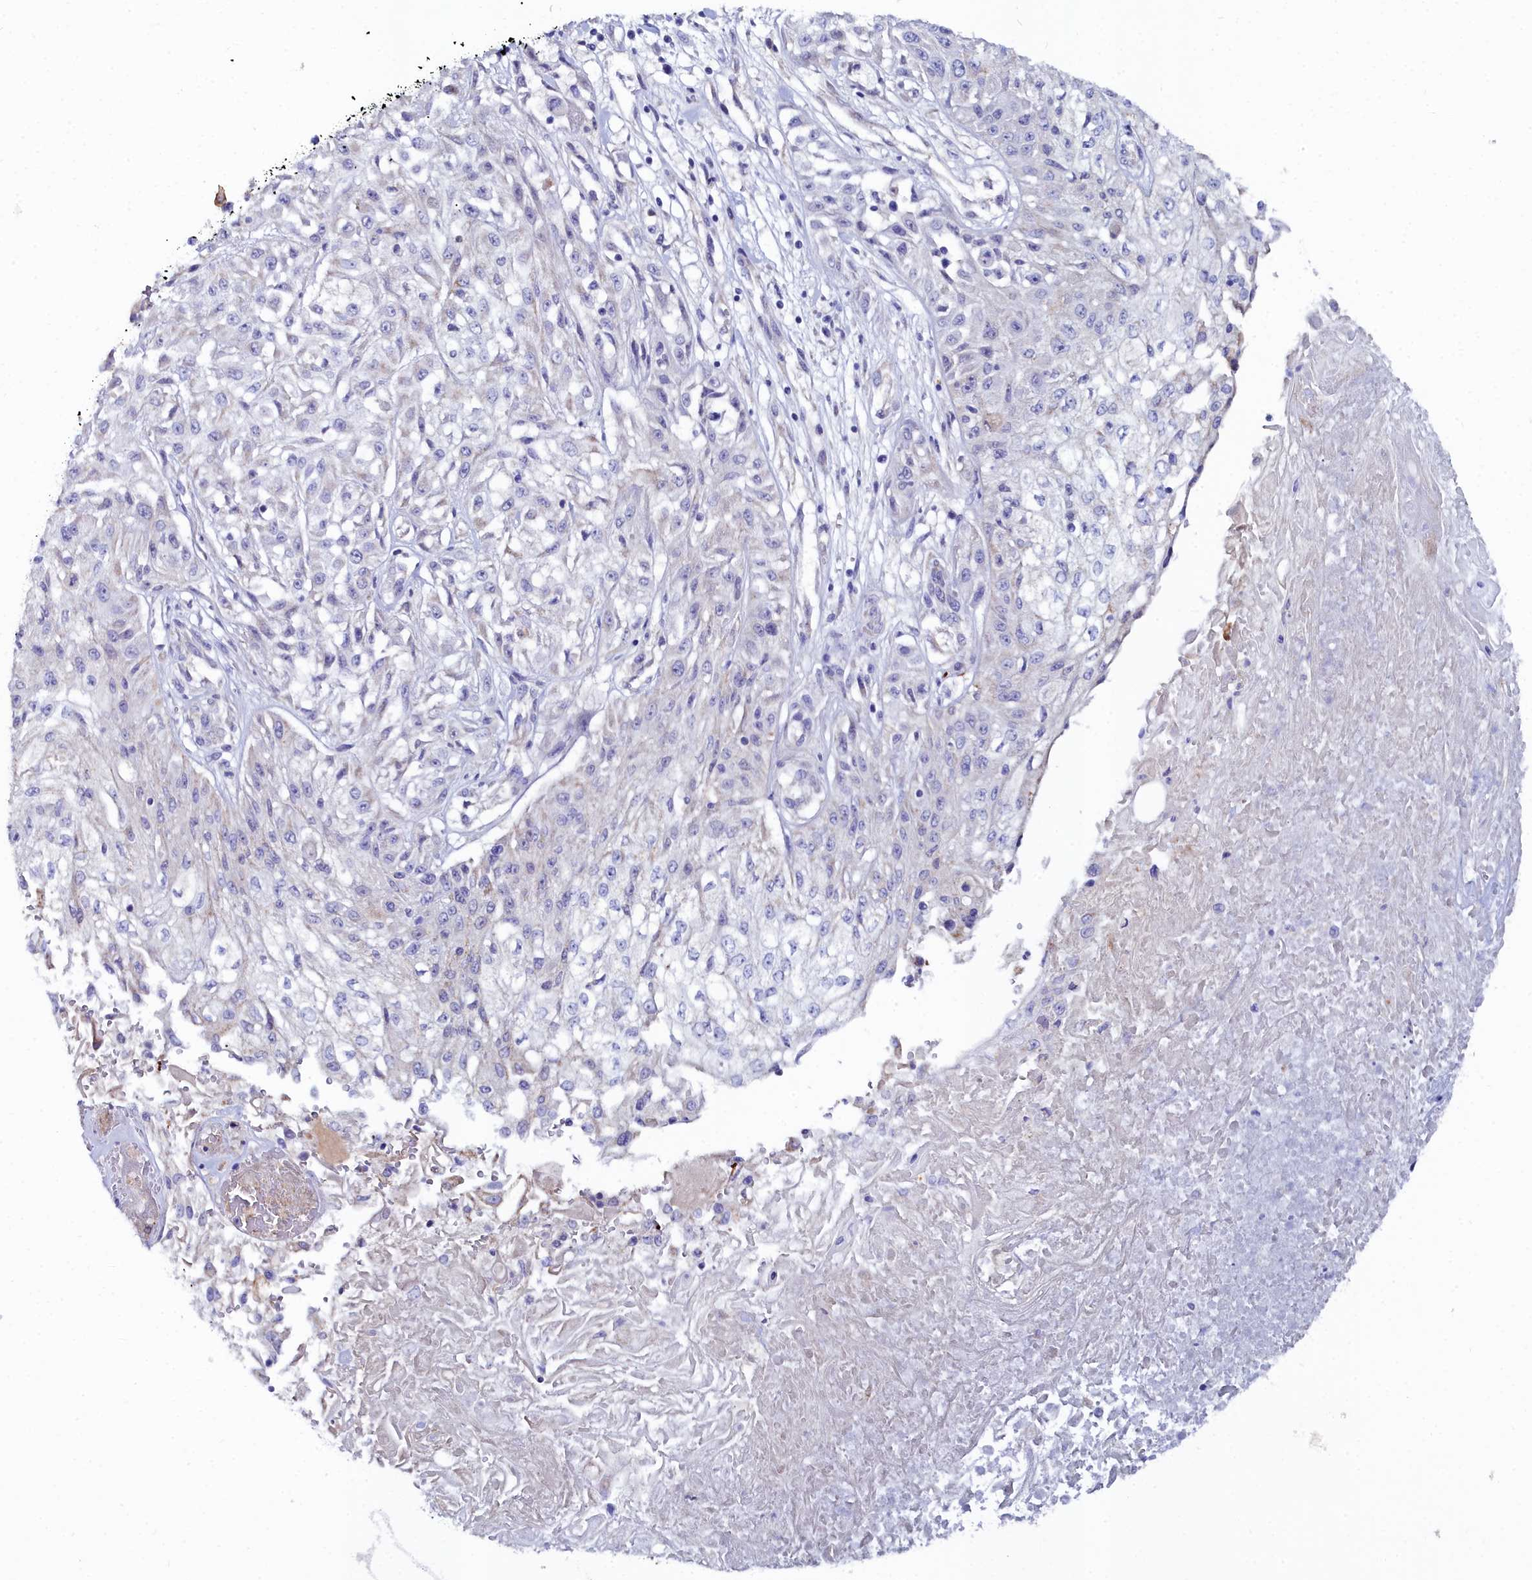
{"staining": {"intensity": "negative", "quantity": "none", "location": "none"}, "tissue": "skin cancer", "cell_type": "Tumor cells", "image_type": "cancer", "snomed": [{"axis": "morphology", "description": "Squamous cell carcinoma, NOS"}, {"axis": "morphology", "description": "Squamous cell carcinoma, metastatic, NOS"}, {"axis": "topography", "description": "Skin"}, {"axis": "topography", "description": "Lymph node"}], "caption": "Immunohistochemistry histopathology image of human skin metastatic squamous cell carcinoma stained for a protein (brown), which displays no staining in tumor cells.", "gene": "SLC49A3", "patient": {"sex": "male", "age": 75}}